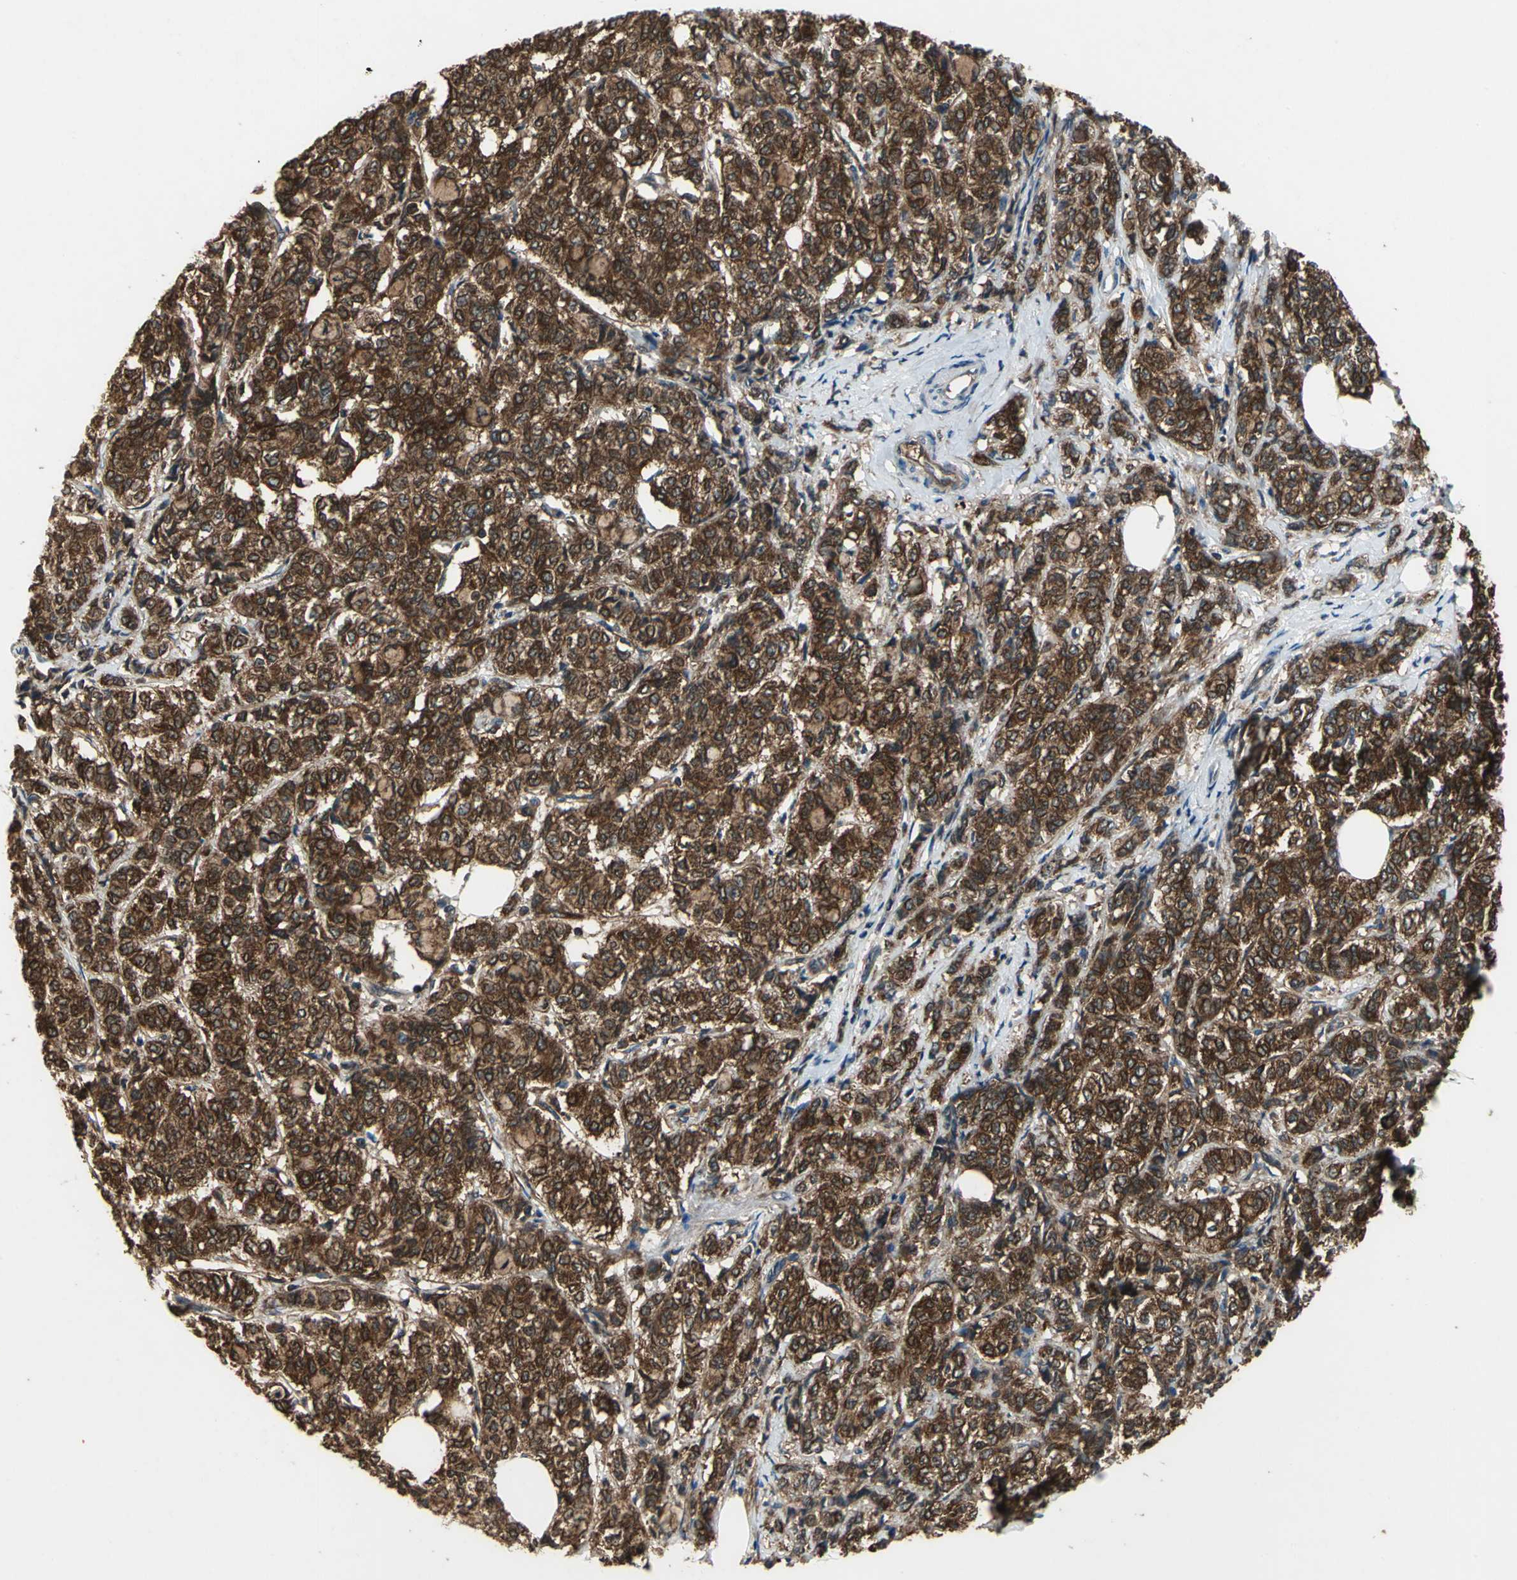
{"staining": {"intensity": "strong", "quantity": ">75%", "location": "cytoplasmic/membranous"}, "tissue": "breast cancer", "cell_type": "Tumor cells", "image_type": "cancer", "snomed": [{"axis": "morphology", "description": "Lobular carcinoma"}, {"axis": "topography", "description": "Breast"}], "caption": "Immunohistochemistry image of breast cancer stained for a protein (brown), which exhibits high levels of strong cytoplasmic/membranous staining in approximately >75% of tumor cells.", "gene": "CAPN1", "patient": {"sex": "female", "age": 60}}